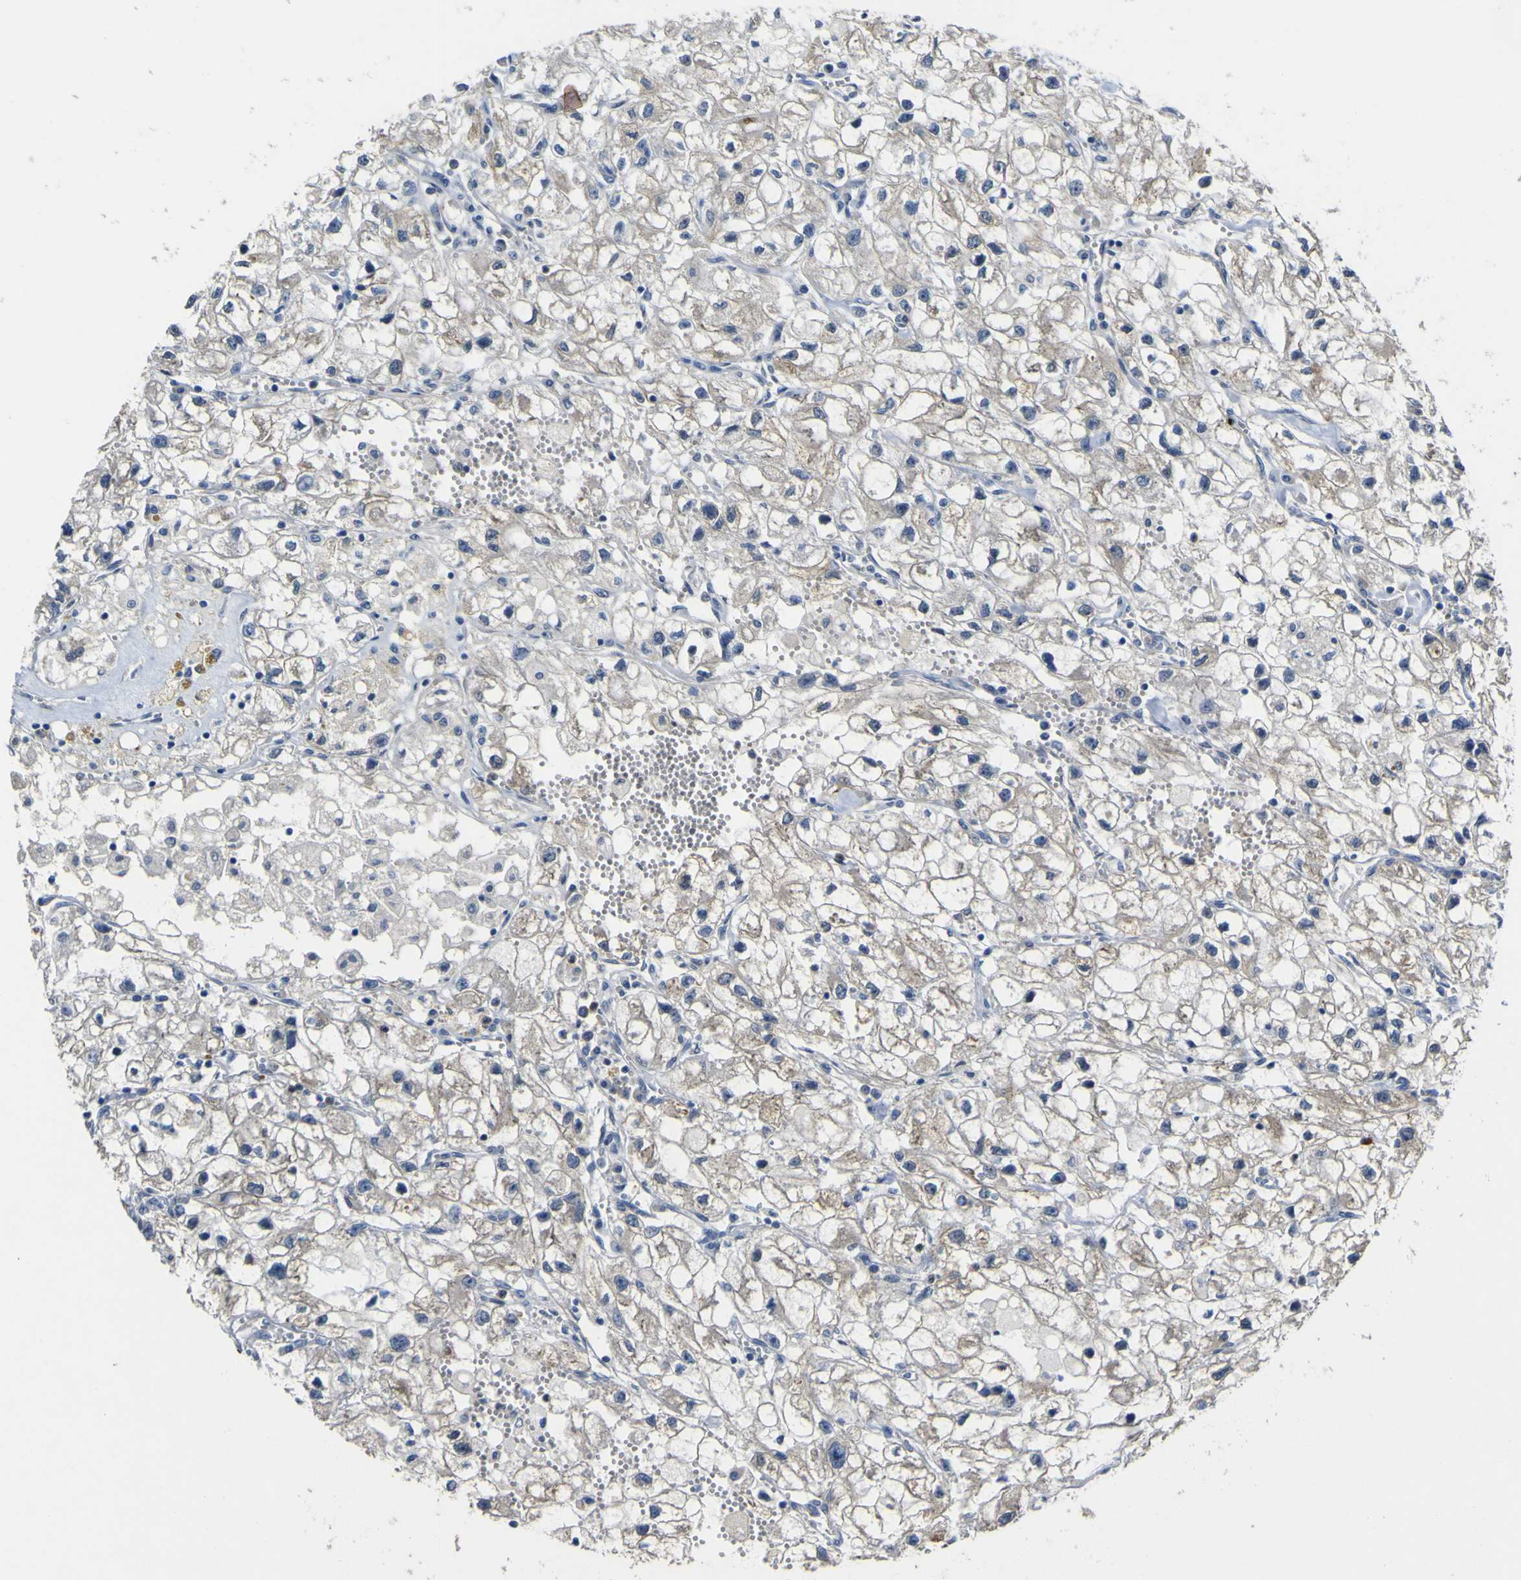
{"staining": {"intensity": "weak", "quantity": "<25%", "location": "cytoplasmic/membranous"}, "tissue": "renal cancer", "cell_type": "Tumor cells", "image_type": "cancer", "snomed": [{"axis": "morphology", "description": "Adenocarcinoma, NOS"}, {"axis": "topography", "description": "Kidney"}], "caption": "Human renal cancer (adenocarcinoma) stained for a protein using IHC exhibits no expression in tumor cells.", "gene": "LDLR", "patient": {"sex": "female", "age": 70}}